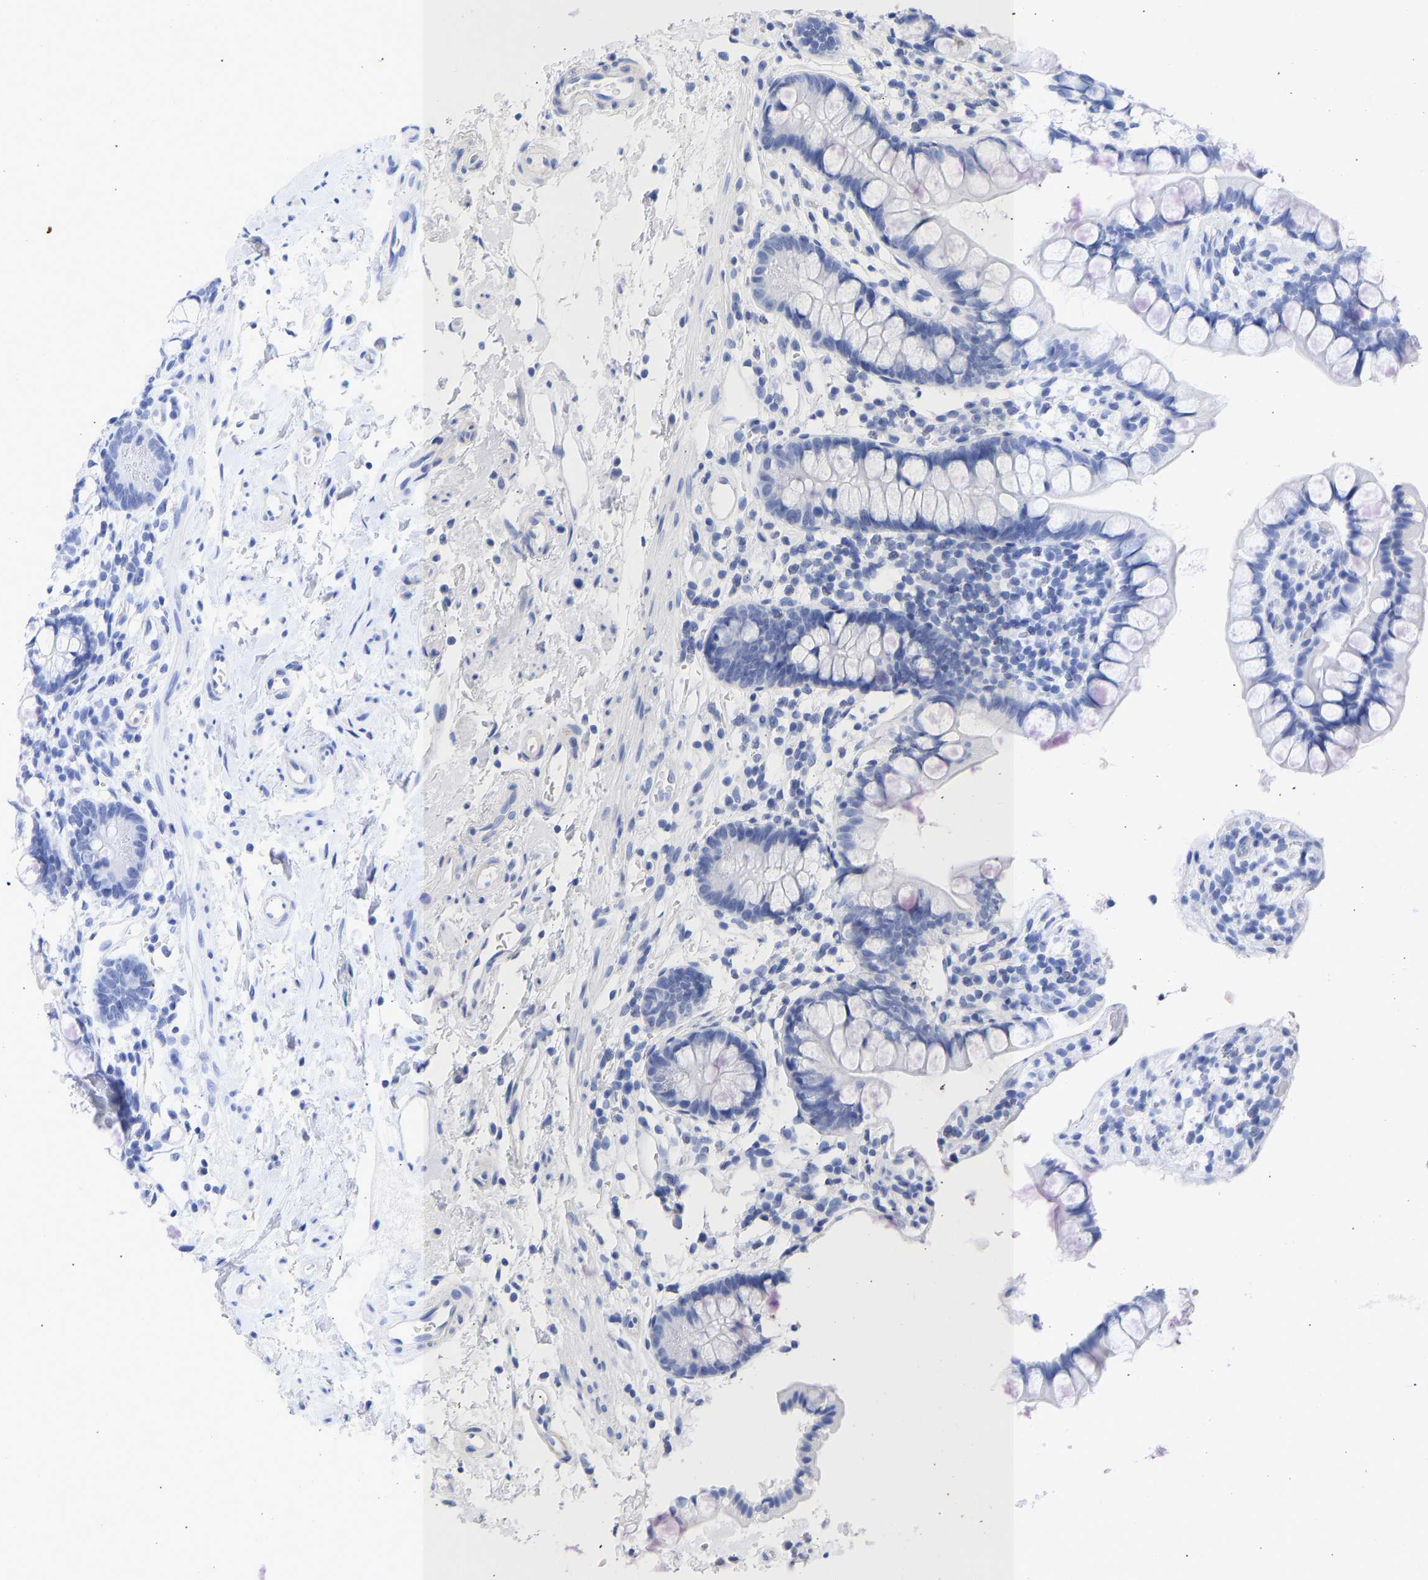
{"staining": {"intensity": "negative", "quantity": "none", "location": "none"}, "tissue": "small intestine", "cell_type": "Glandular cells", "image_type": "normal", "snomed": [{"axis": "morphology", "description": "Normal tissue, NOS"}, {"axis": "topography", "description": "Small intestine"}], "caption": "IHC micrograph of unremarkable small intestine stained for a protein (brown), which demonstrates no expression in glandular cells. (DAB (3,3'-diaminobenzidine) IHC visualized using brightfield microscopy, high magnification).", "gene": "KRT1", "patient": {"sex": "female", "age": 84}}